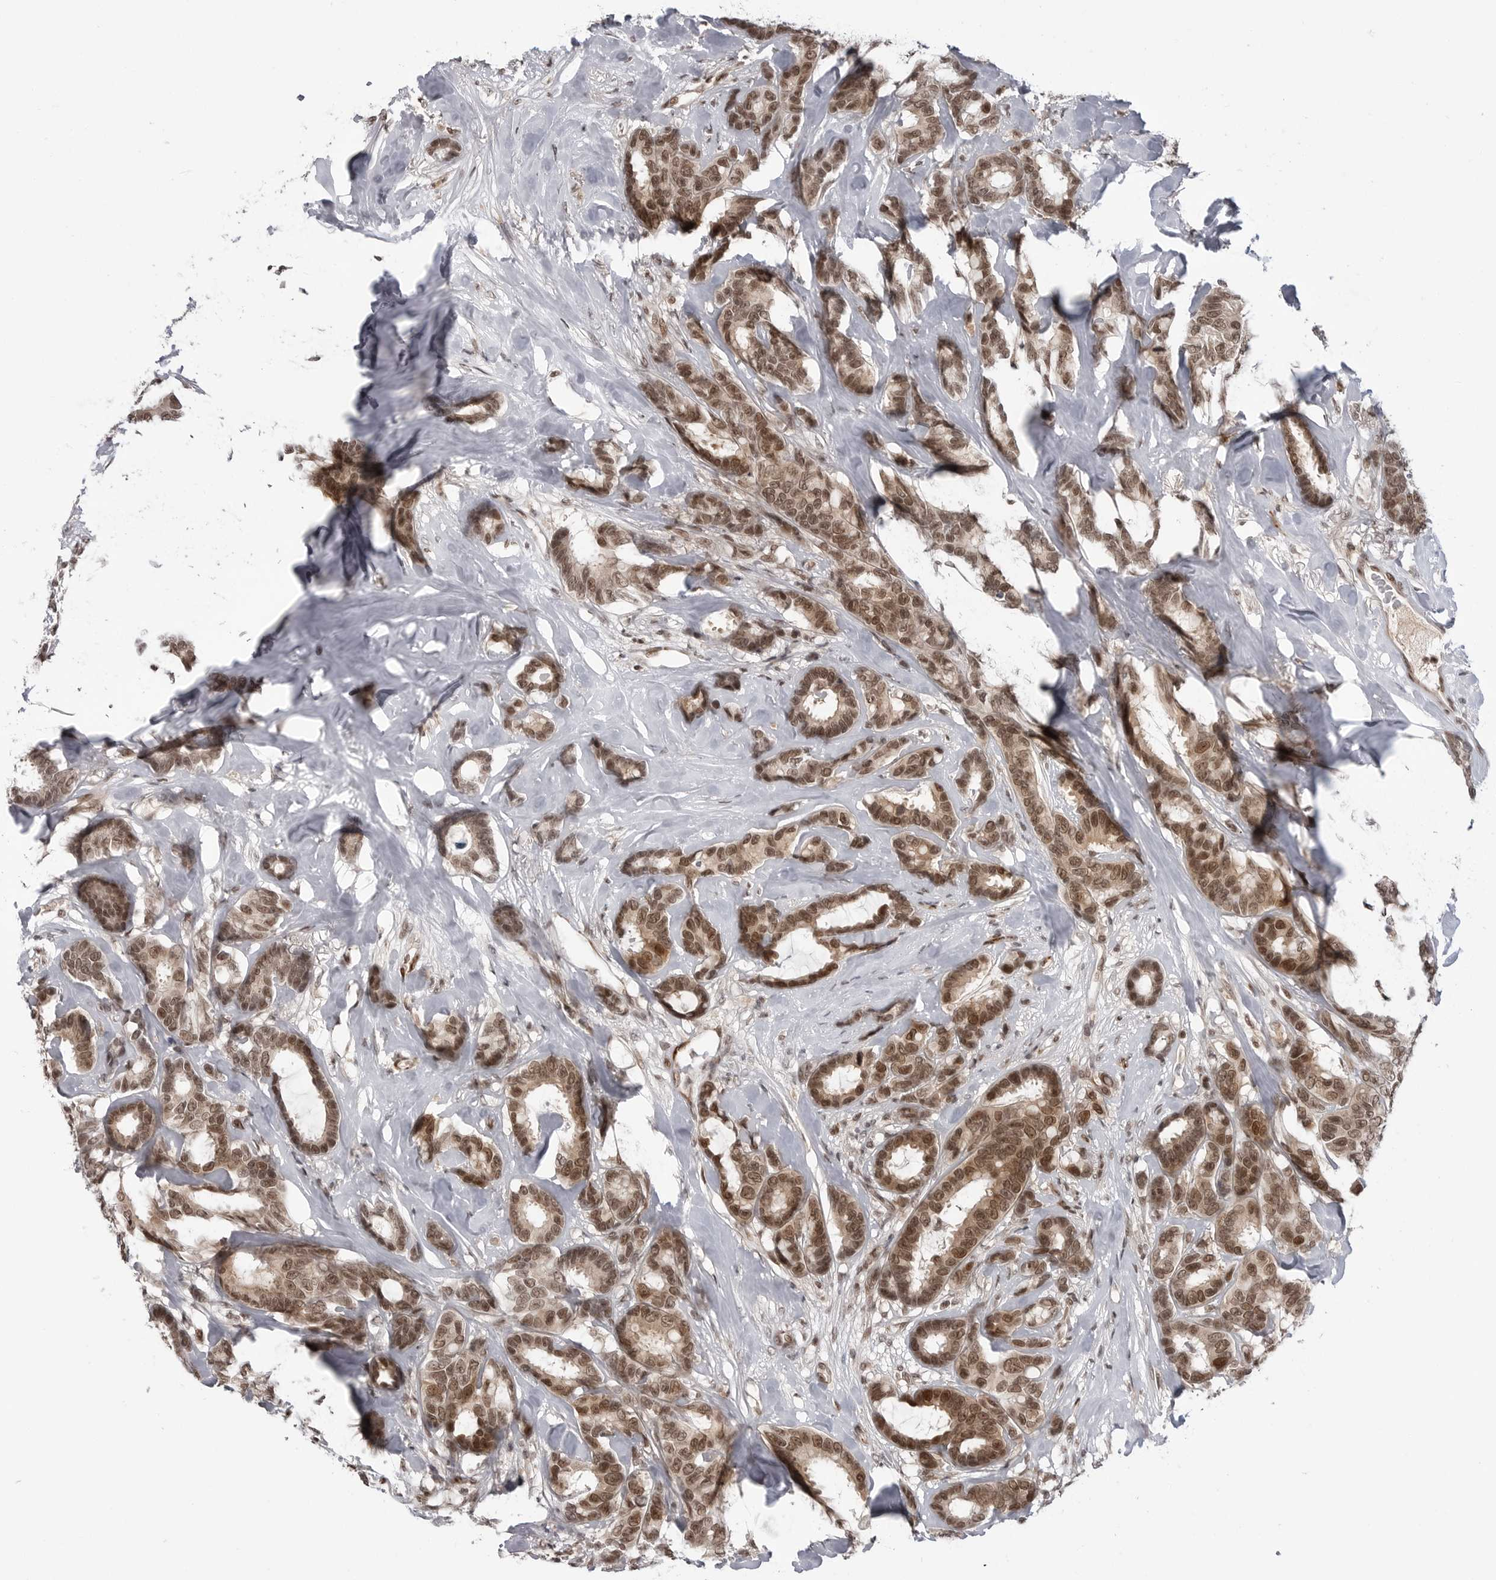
{"staining": {"intensity": "moderate", "quantity": ">75%", "location": "cytoplasmic/membranous,nuclear"}, "tissue": "breast cancer", "cell_type": "Tumor cells", "image_type": "cancer", "snomed": [{"axis": "morphology", "description": "Duct carcinoma"}, {"axis": "topography", "description": "Breast"}], "caption": "About >75% of tumor cells in invasive ductal carcinoma (breast) show moderate cytoplasmic/membranous and nuclear protein positivity as visualized by brown immunohistochemical staining.", "gene": "TRIM66", "patient": {"sex": "female", "age": 87}}